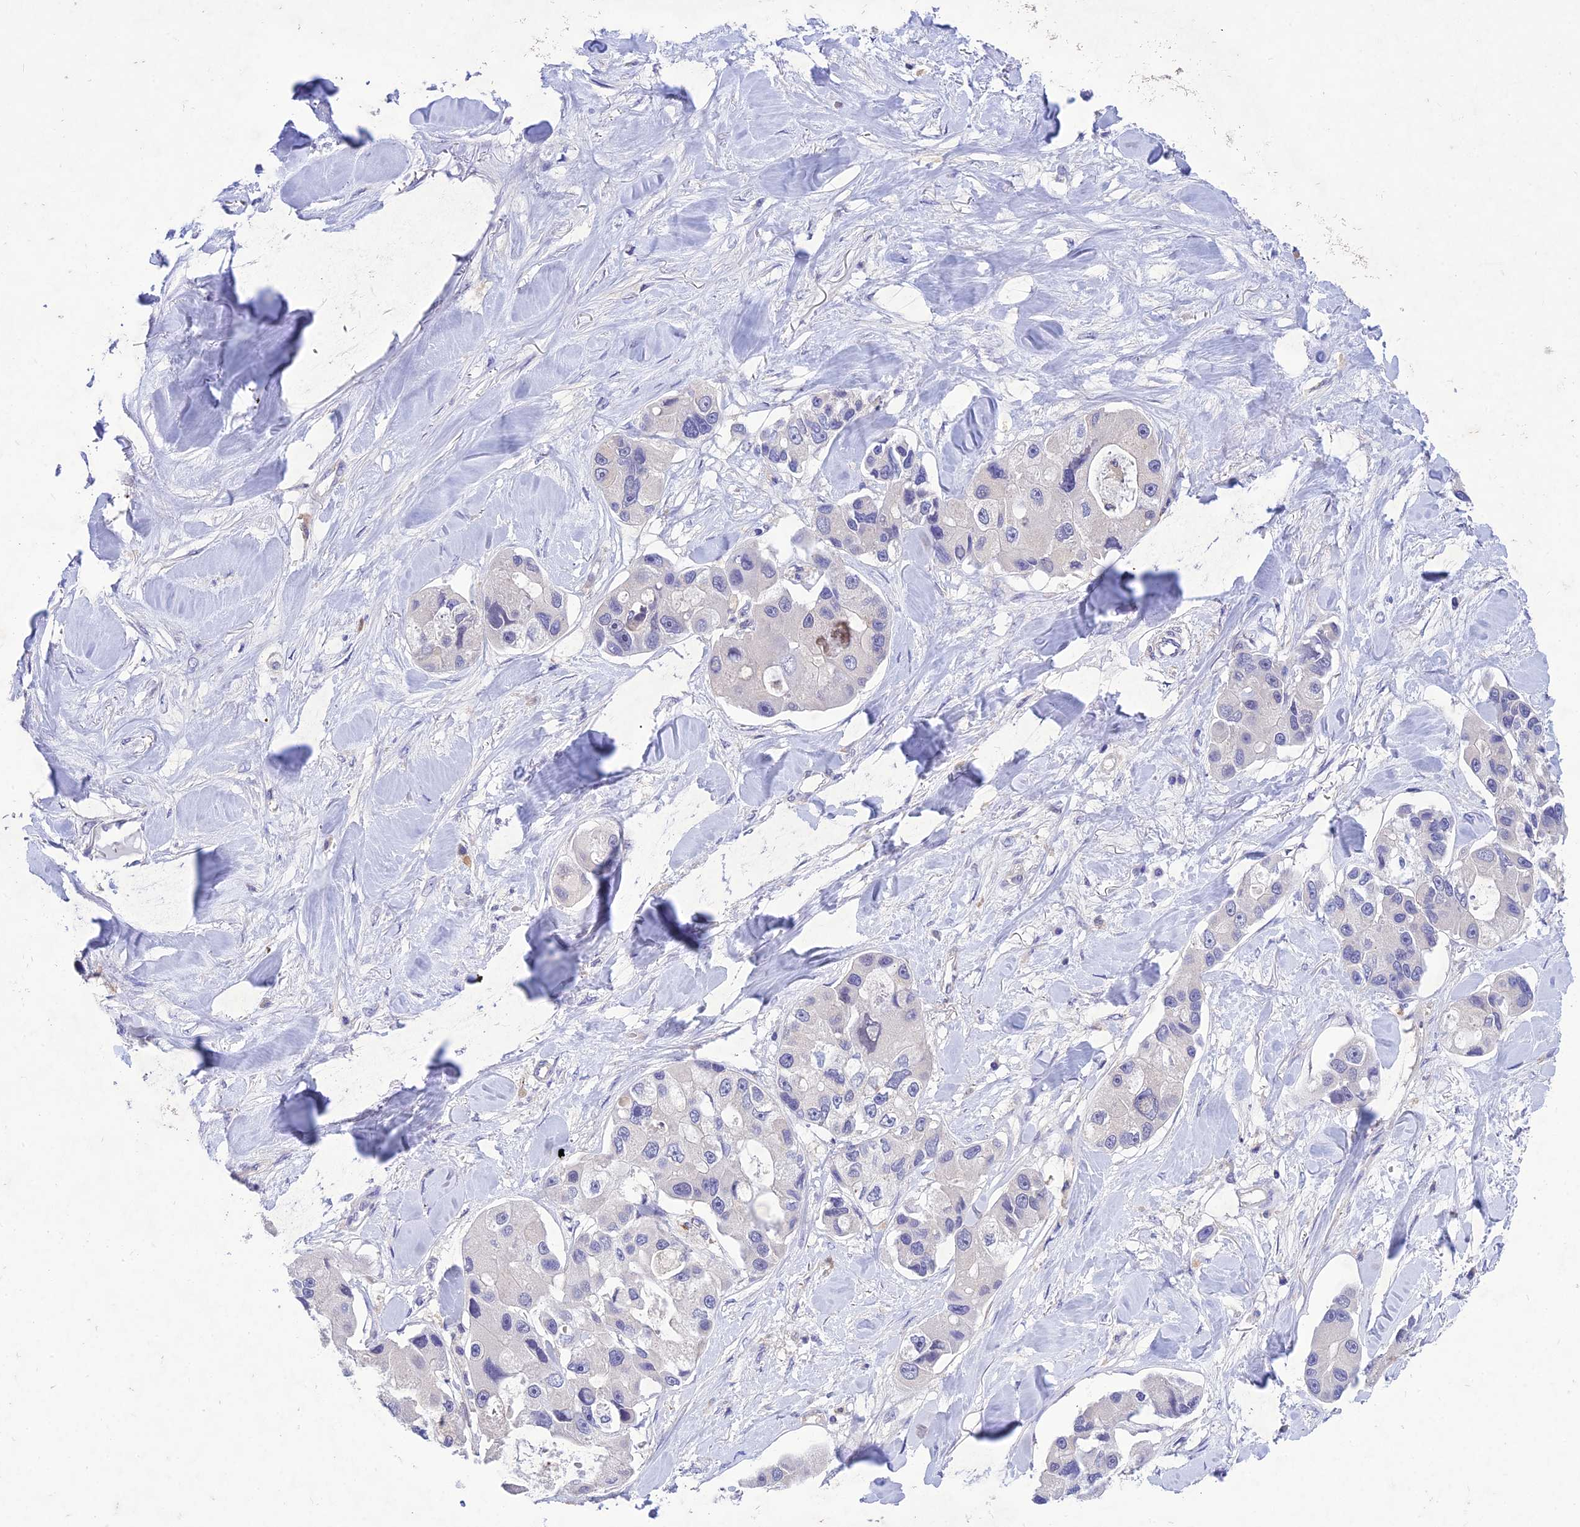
{"staining": {"intensity": "negative", "quantity": "none", "location": "none"}, "tissue": "lung cancer", "cell_type": "Tumor cells", "image_type": "cancer", "snomed": [{"axis": "morphology", "description": "Adenocarcinoma, NOS"}, {"axis": "topography", "description": "Lung"}], "caption": "Protein analysis of adenocarcinoma (lung) displays no significant positivity in tumor cells. (Stains: DAB immunohistochemistry (IHC) with hematoxylin counter stain, Microscopy: brightfield microscopy at high magnification).", "gene": "SNX24", "patient": {"sex": "female", "age": 54}}